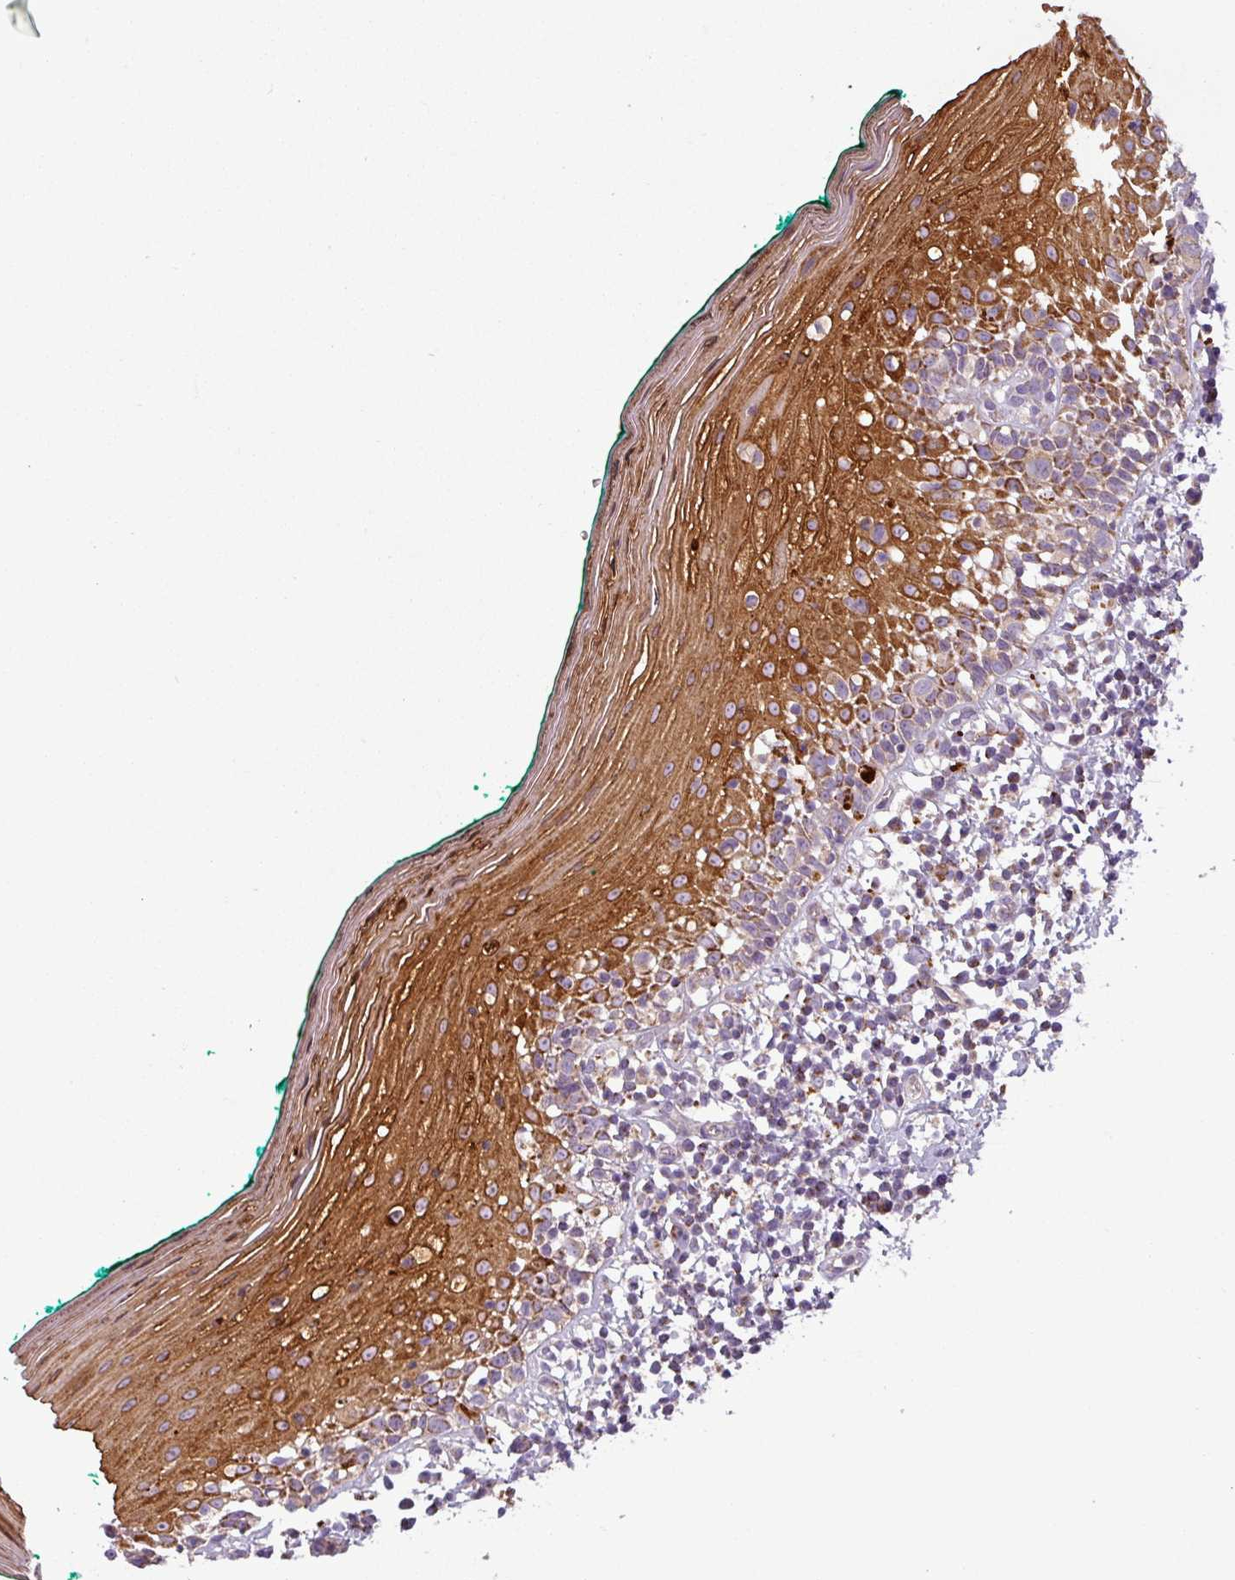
{"staining": {"intensity": "strong", "quantity": ">75%", "location": "cytoplasmic/membranous"}, "tissue": "oral mucosa", "cell_type": "Squamous epithelial cells", "image_type": "normal", "snomed": [{"axis": "morphology", "description": "Normal tissue, NOS"}, {"axis": "topography", "description": "Oral tissue"}], "caption": "High-power microscopy captured an immunohistochemistry histopathology image of normal oral mucosa, revealing strong cytoplasmic/membranous staining in about >75% of squamous epithelial cells. (Stains: DAB (3,3'-diaminobenzidine) in brown, nuclei in blue, Microscopy: brightfield microscopy at high magnification).", "gene": "PNMA6A", "patient": {"sex": "female", "age": 83}}